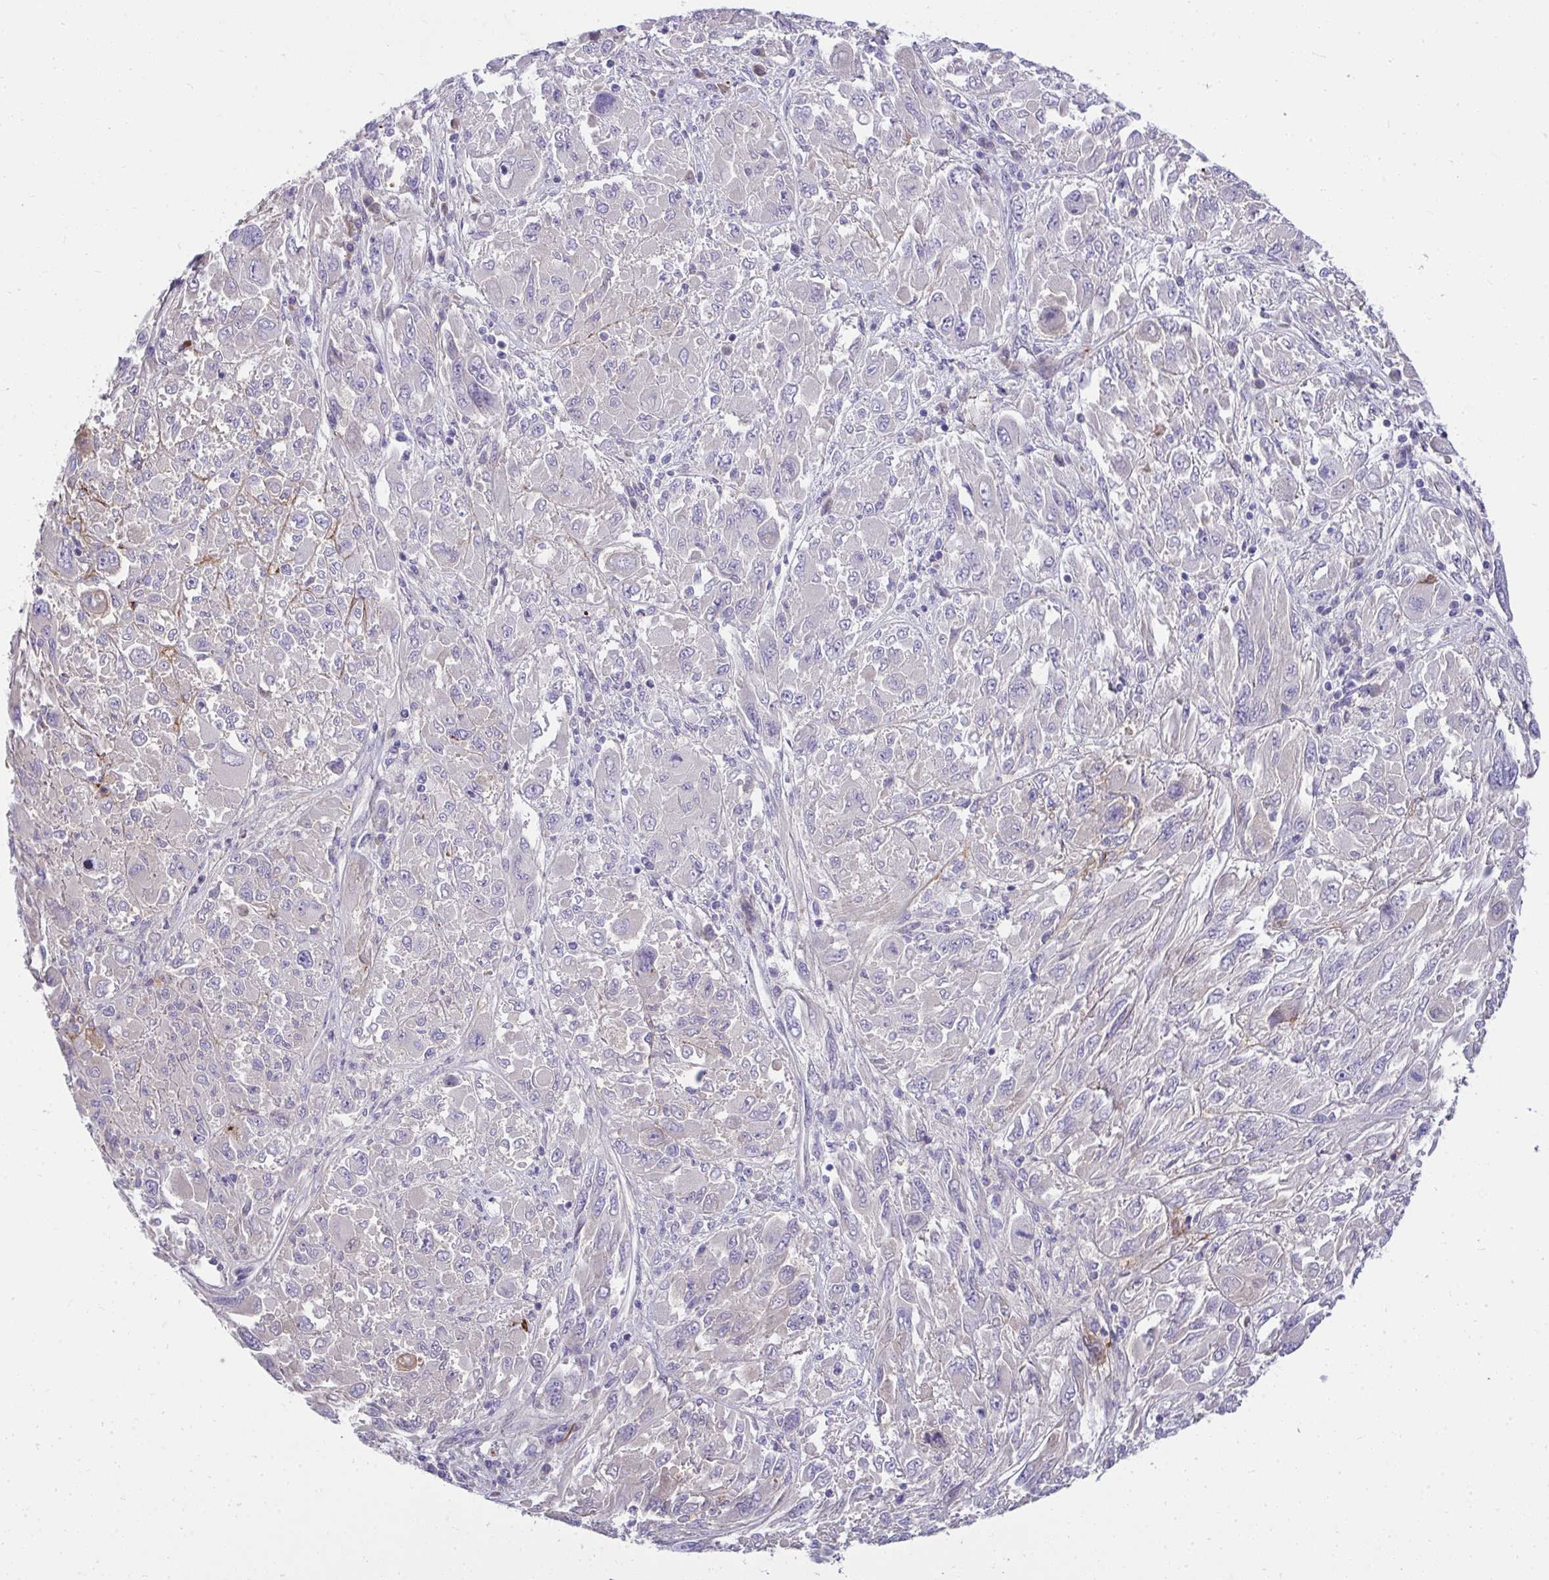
{"staining": {"intensity": "negative", "quantity": "none", "location": "none"}, "tissue": "melanoma", "cell_type": "Tumor cells", "image_type": "cancer", "snomed": [{"axis": "morphology", "description": "Malignant melanoma, NOS"}, {"axis": "topography", "description": "Skin"}], "caption": "Tumor cells are negative for brown protein staining in malignant melanoma.", "gene": "PIGZ", "patient": {"sex": "female", "age": 91}}